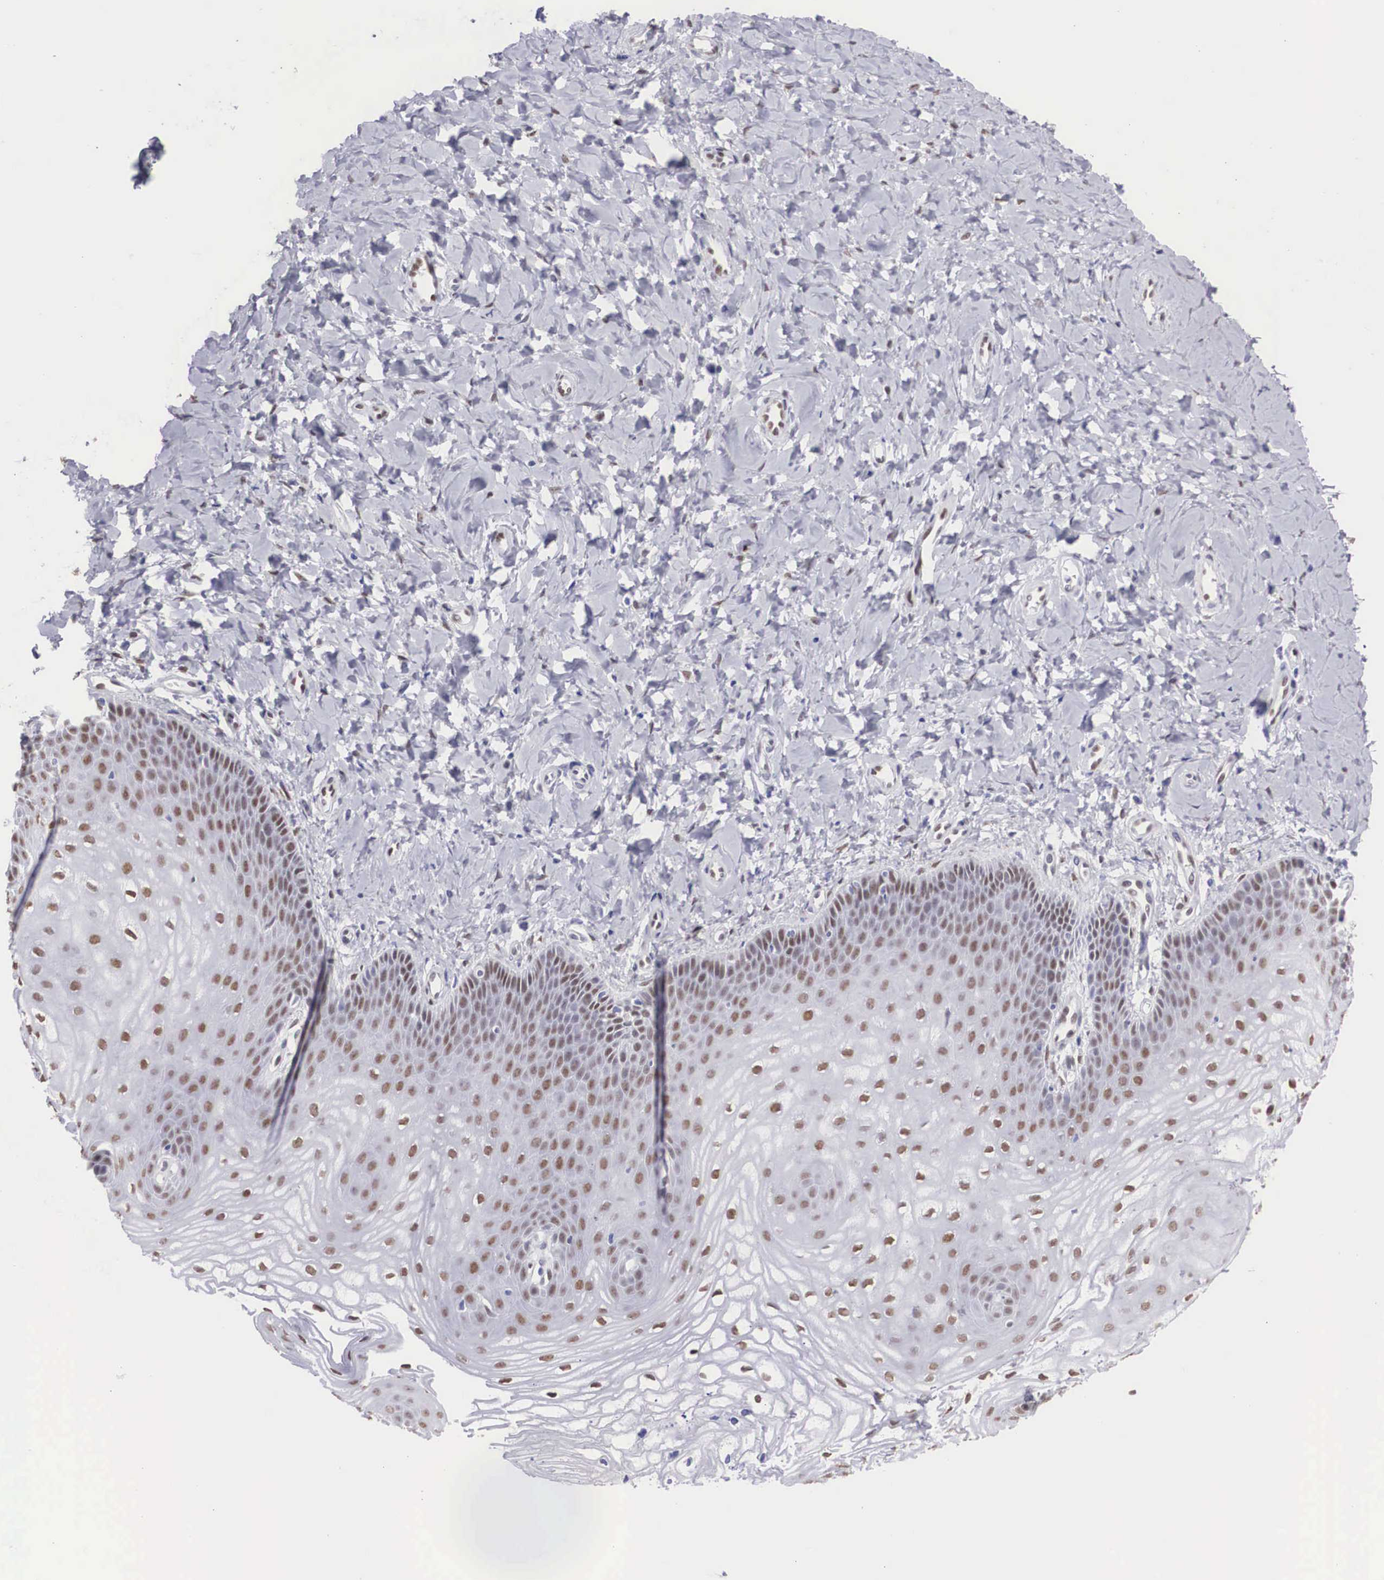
{"staining": {"intensity": "moderate", "quantity": "25%-75%", "location": "nuclear"}, "tissue": "vagina", "cell_type": "Squamous epithelial cells", "image_type": "normal", "snomed": [{"axis": "morphology", "description": "Normal tissue, NOS"}, {"axis": "topography", "description": "Vagina"}], "caption": "Squamous epithelial cells demonstrate medium levels of moderate nuclear positivity in about 25%-75% of cells in normal human vagina. The protein is stained brown, and the nuclei are stained in blue (DAB (3,3'-diaminobenzidine) IHC with brightfield microscopy, high magnification).", "gene": "HMGN5", "patient": {"sex": "female", "age": 68}}